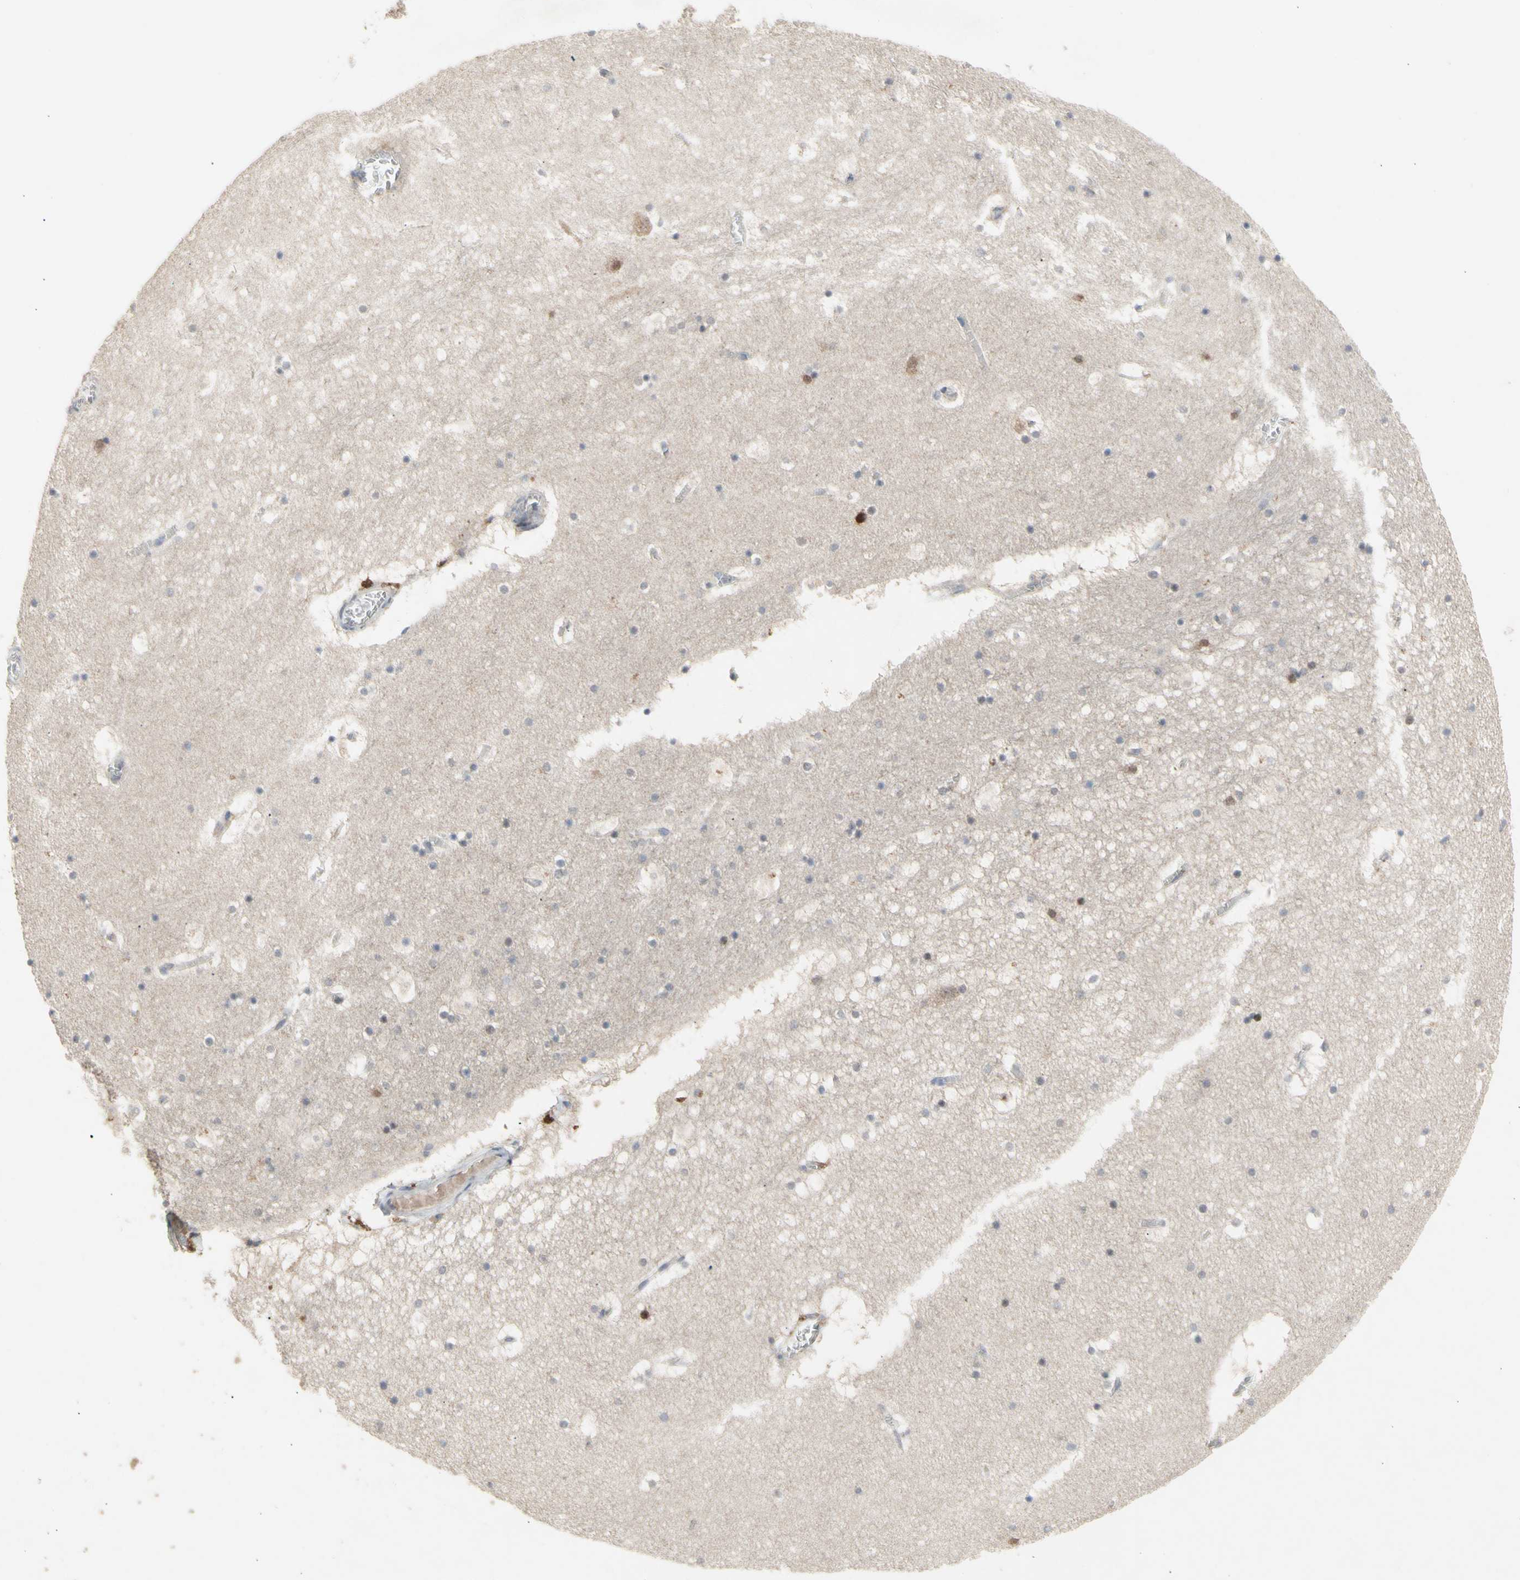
{"staining": {"intensity": "negative", "quantity": "none", "location": "none"}, "tissue": "hippocampus", "cell_type": "Glial cells", "image_type": "normal", "snomed": [{"axis": "morphology", "description": "Normal tissue, NOS"}, {"axis": "topography", "description": "Hippocampus"}], "caption": "The image displays no staining of glial cells in benign hippocampus. Brightfield microscopy of IHC stained with DAB (3,3'-diaminobenzidine) (brown) and hematoxylin (blue), captured at high magnification.", "gene": "NLRP1", "patient": {"sex": "male", "age": 45}}